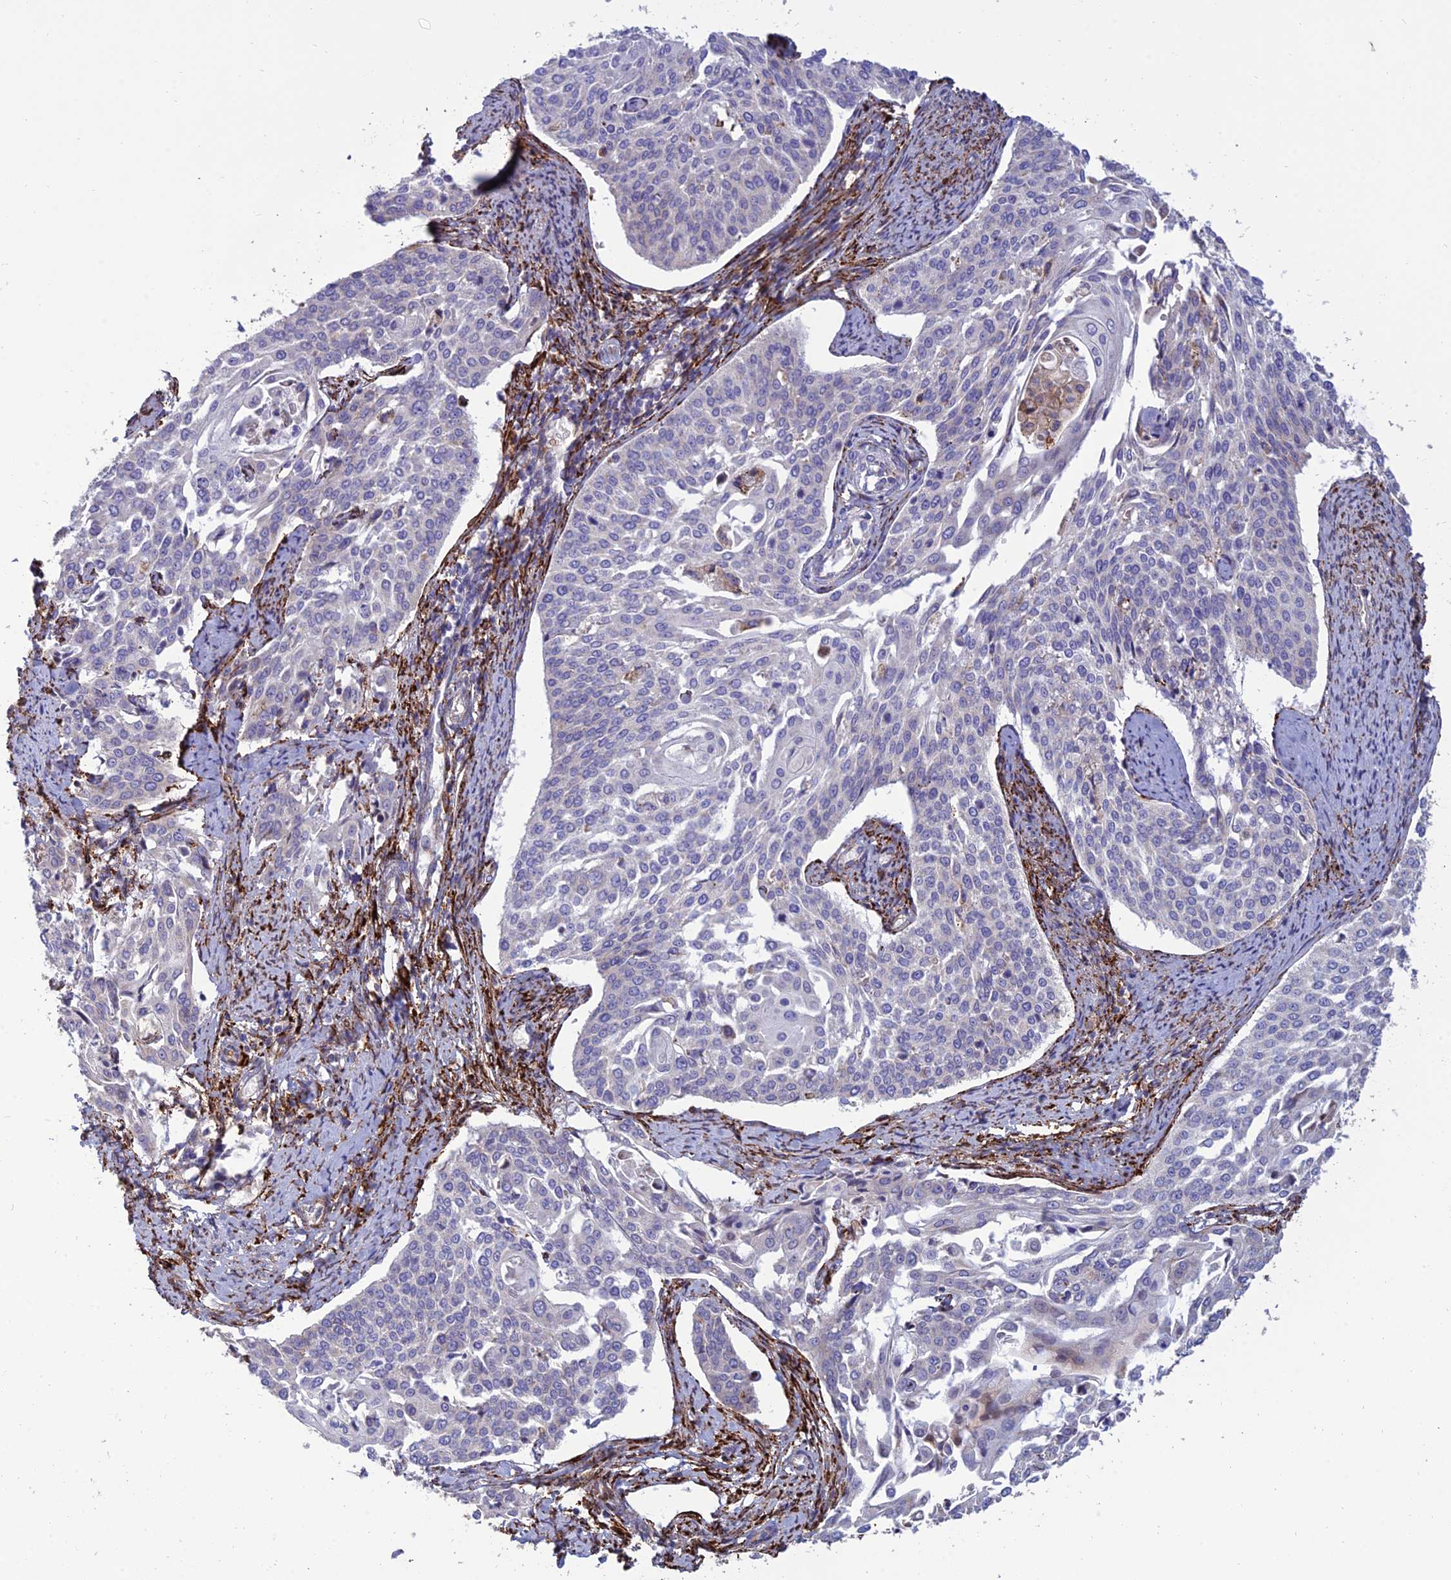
{"staining": {"intensity": "negative", "quantity": "none", "location": "none"}, "tissue": "cervical cancer", "cell_type": "Tumor cells", "image_type": "cancer", "snomed": [{"axis": "morphology", "description": "Squamous cell carcinoma, NOS"}, {"axis": "topography", "description": "Cervix"}], "caption": "High magnification brightfield microscopy of cervical cancer (squamous cell carcinoma) stained with DAB (brown) and counterstained with hematoxylin (blue): tumor cells show no significant expression. (DAB IHC, high magnification).", "gene": "RCN3", "patient": {"sex": "female", "age": 44}}